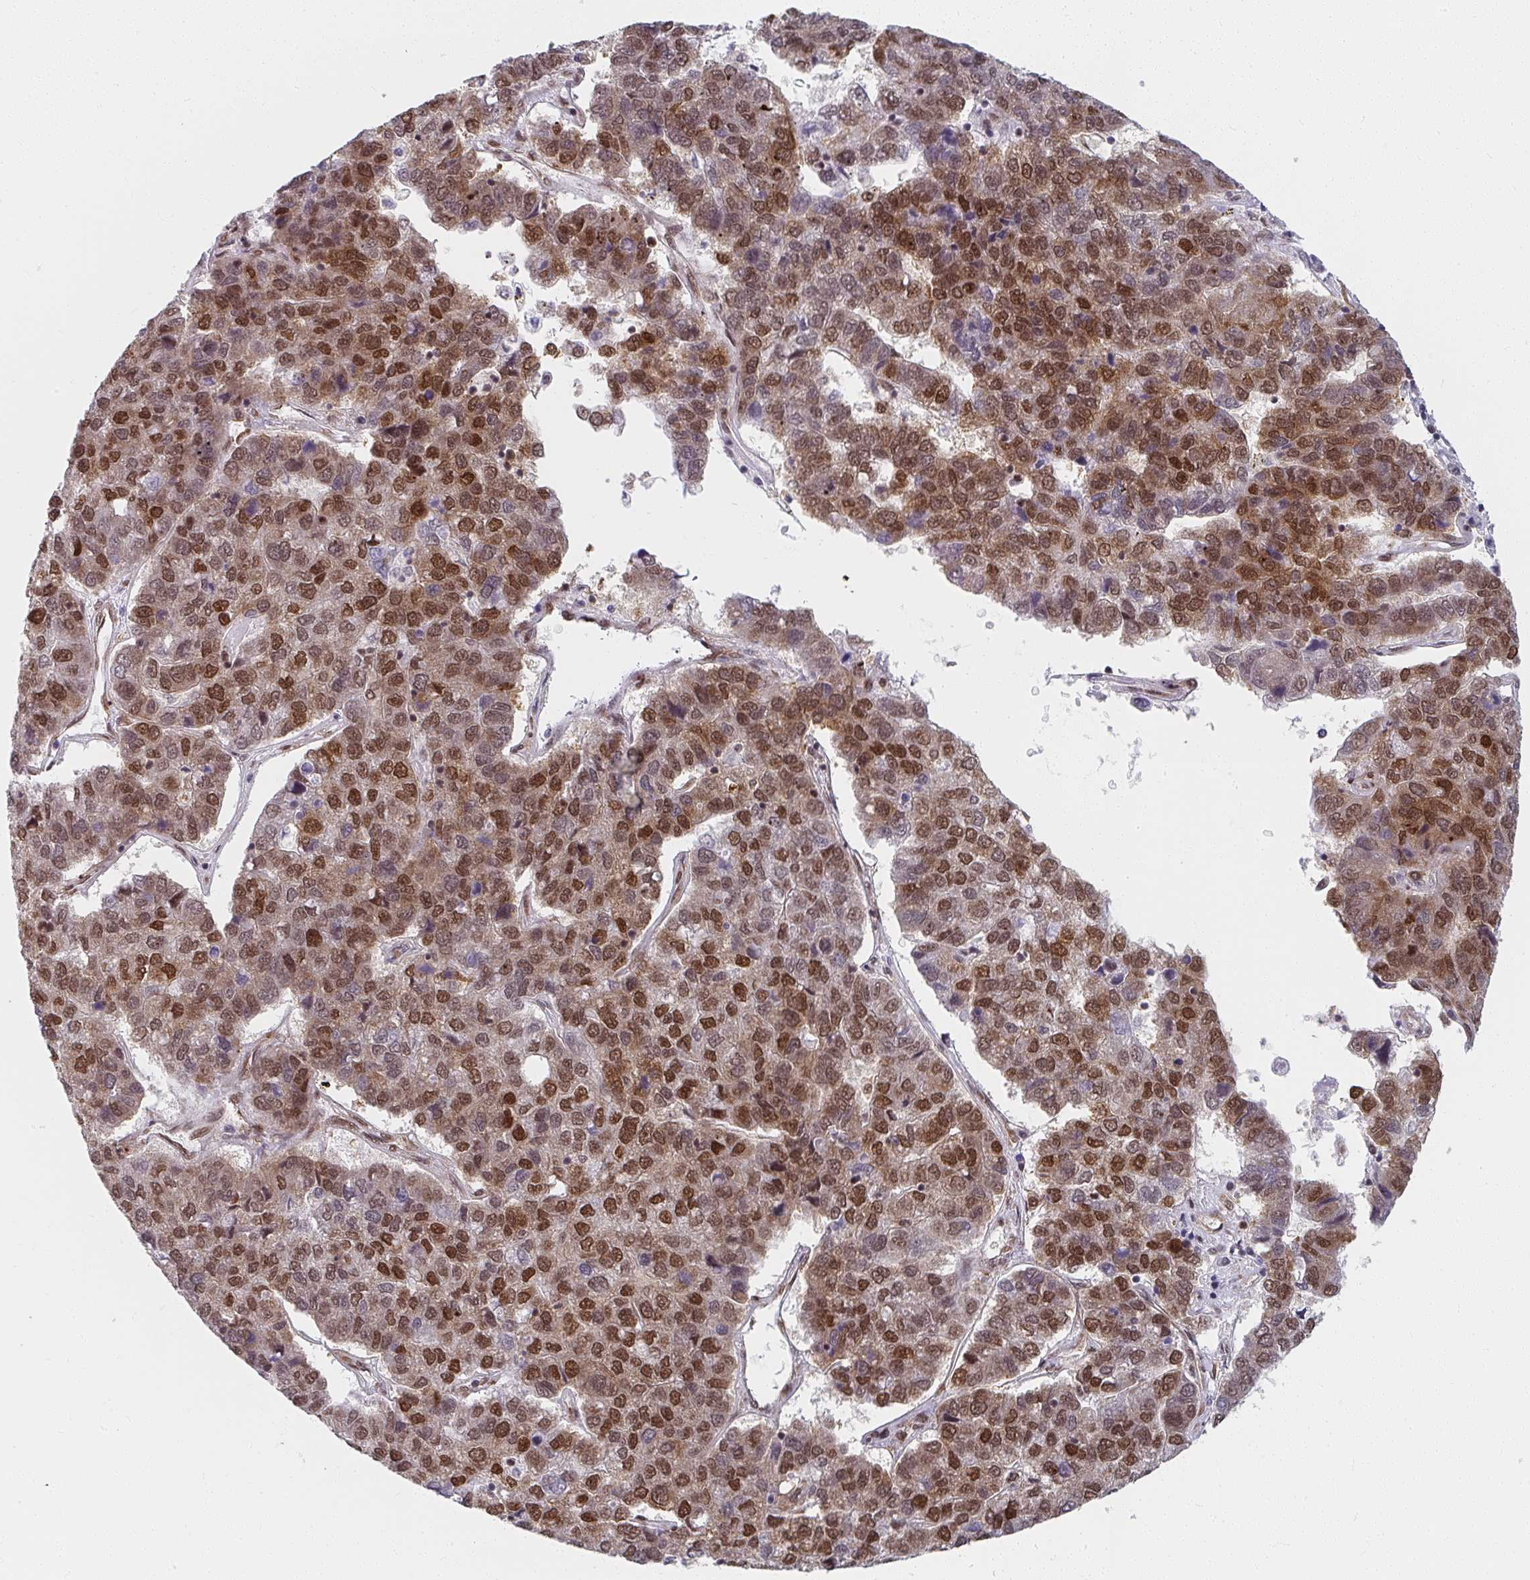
{"staining": {"intensity": "strong", "quantity": ">75%", "location": "nuclear"}, "tissue": "pancreatic cancer", "cell_type": "Tumor cells", "image_type": "cancer", "snomed": [{"axis": "morphology", "description": "Adenocarcinoma, NOS"}, {"axis": "topography", "description": "Pancreas"}], "caption": "Human pancreatic cancer (adenocarcinoma) stained with a brown dye shows strong nuclear positive staining in about >75% of tumor cells.", "gene": "SYNCRIP", "patient": {"sex": "female", "age": 61}}